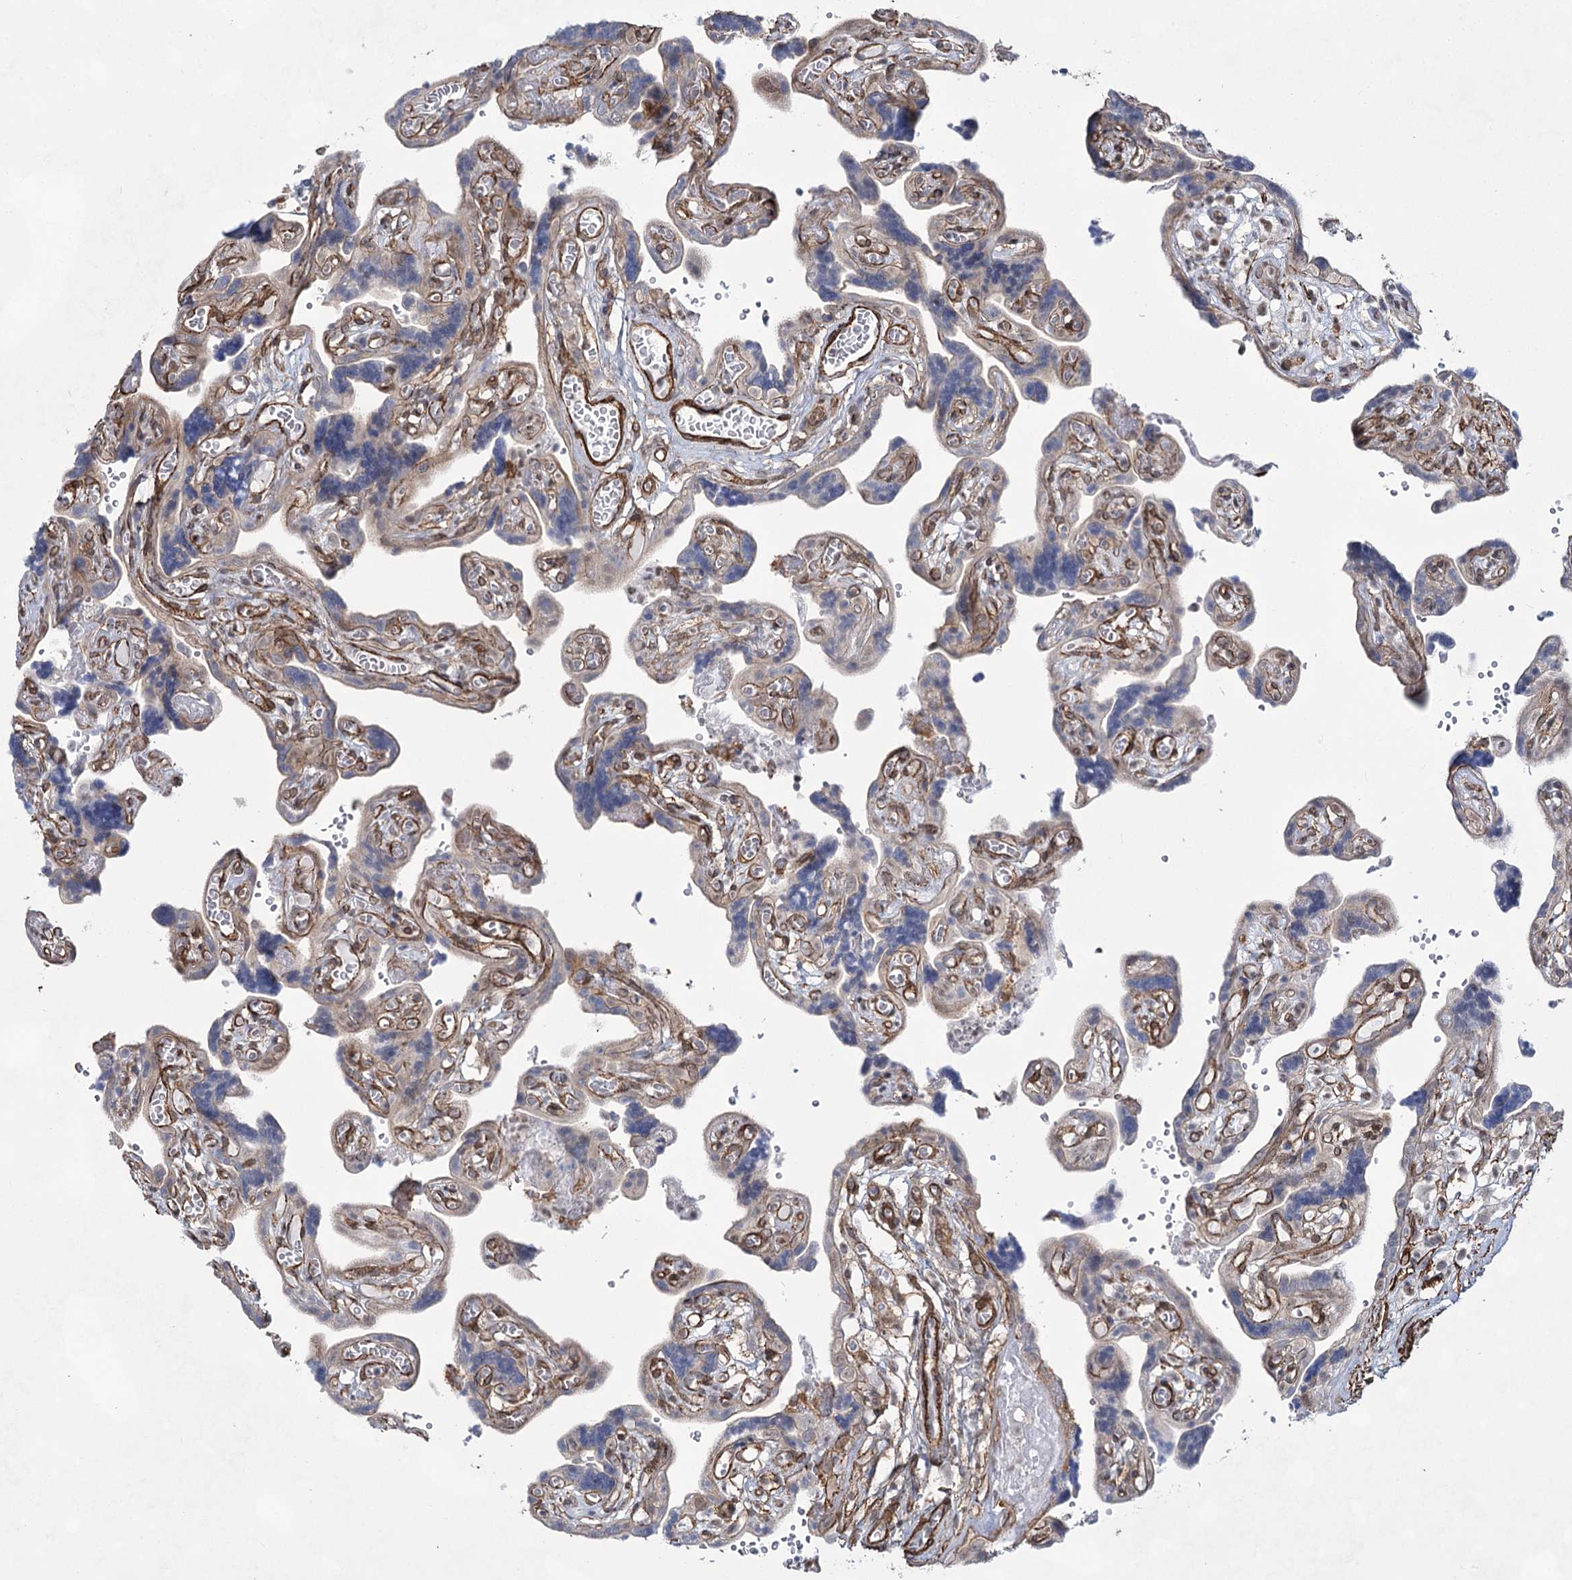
{"staining": {"intensity": "moderate", "quantity": "25%-75%", "location": "cytoplasmic/membranous,nuclear"}, "tissue": "placenta", "cell_type": "Decidual cells", "image_type": "normal", "snomed": [{"axis": "morphology", "description": "Normal tissue, NOS"}, {"axis": "topography", "description": "Placenta"}], "caption": "Immunohistochemistry (IHC) (DAB (3,3'-diaminobenzidine)) staining of unremarkable human placenta exhibits moderate cytoplasmic/membranous,nuclear protein positivity in approximately 25%-75% of decidual cells.", "gene": "CWF19L1", "patient": {"sex": "female", "age": 30}}